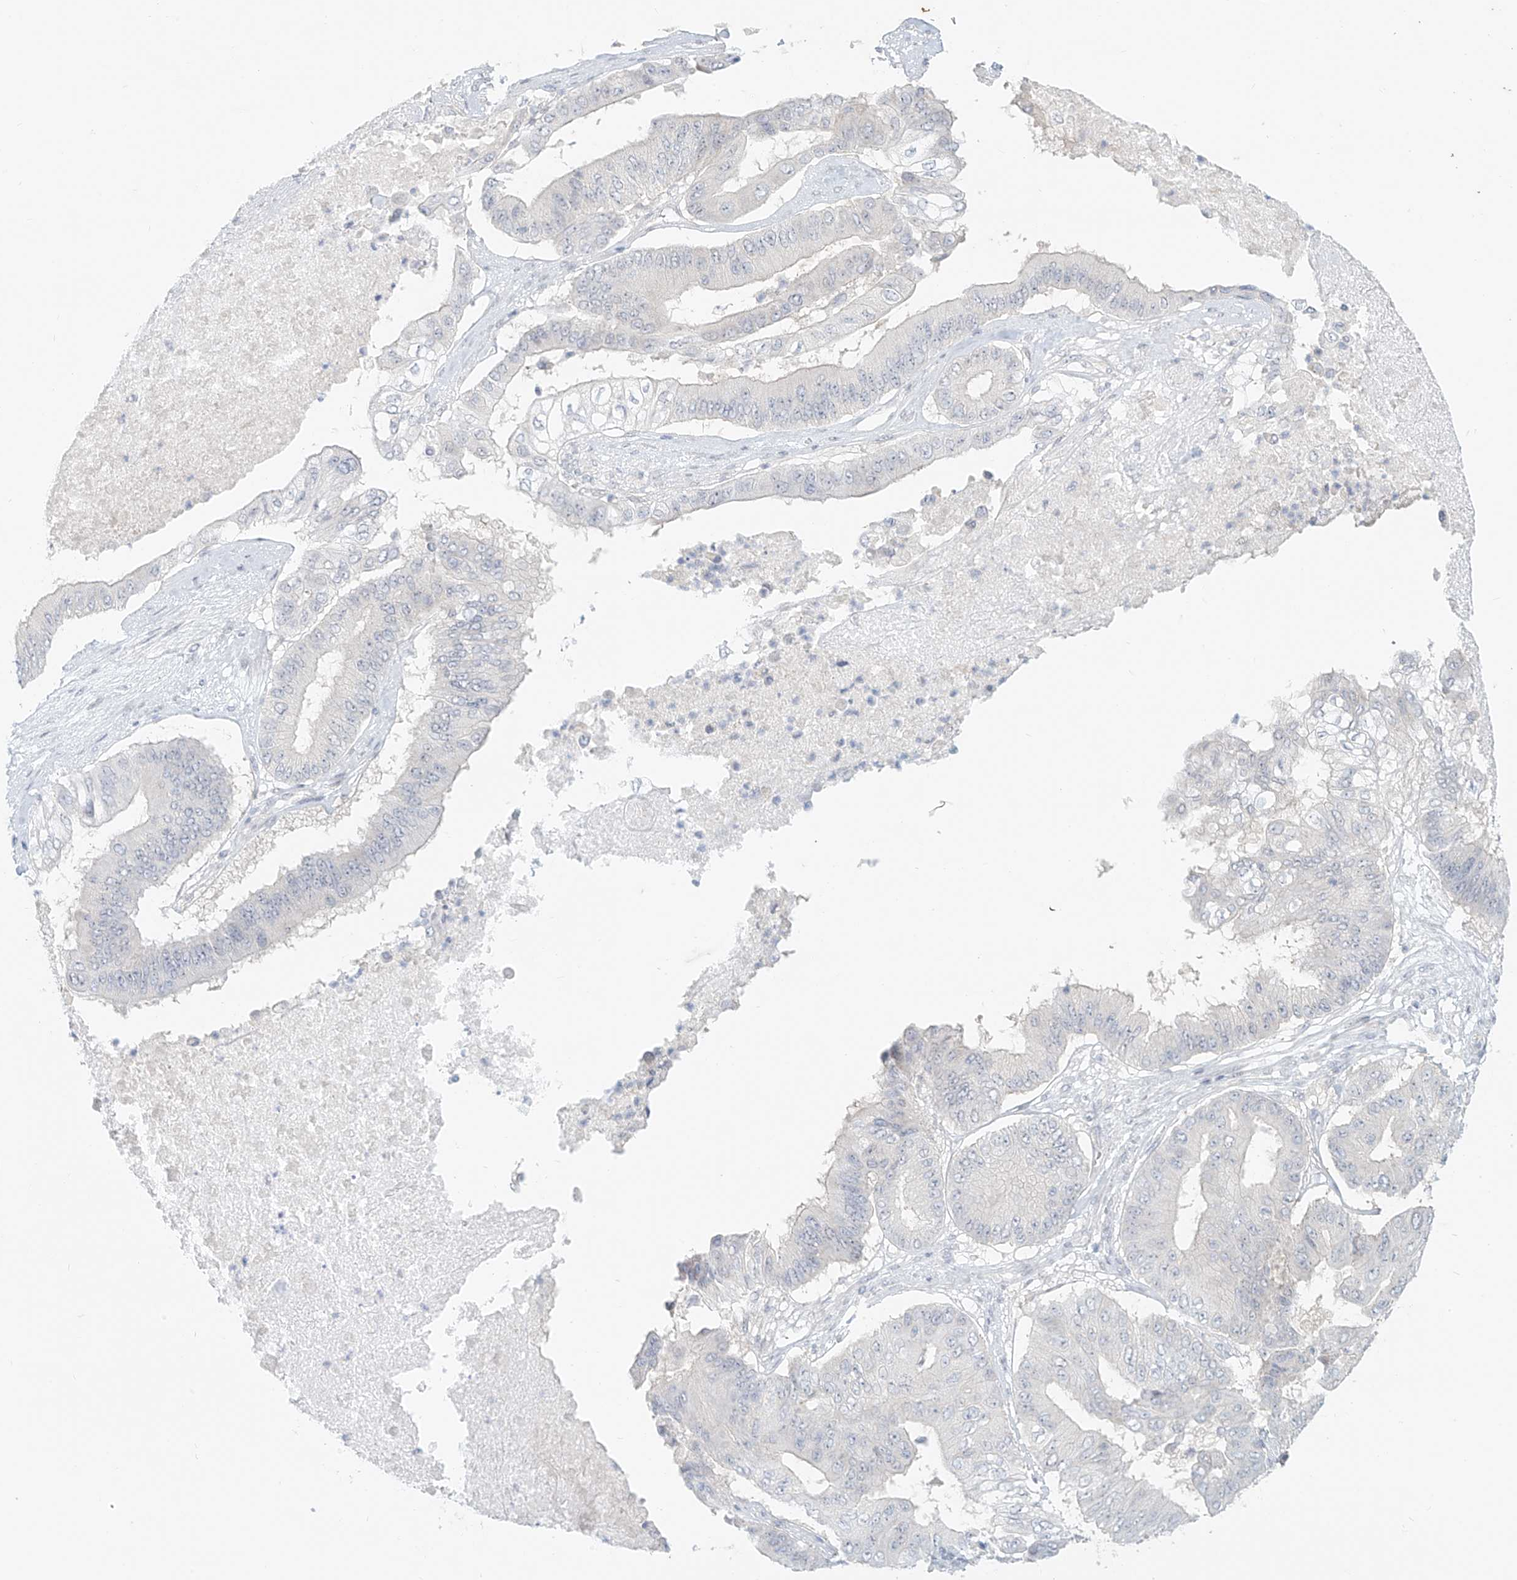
{"staining": {"intensity": "negative", "quantity": "none", "location": "none"}, "tissue": "pancreatic cancer", "cell_type": "Tumor cells", "image_type": "cancer", "snomed": [{"axis": "morphology", "description": "Adenocarcinoma, NOS"}, {"axis": "topography", "description": "Pancreas"}], "caption": "High magnification brightfield microscopy of pancreatic cancer (adenocarcinoma) stained with DAB (3,3'-diaminobenzidine) (brown) and counterstained with hematoxylin (blue): tumor cells show no significant expression.", "gene": "OSBPL7", "patient": {"sex": "female", "age": 77}}